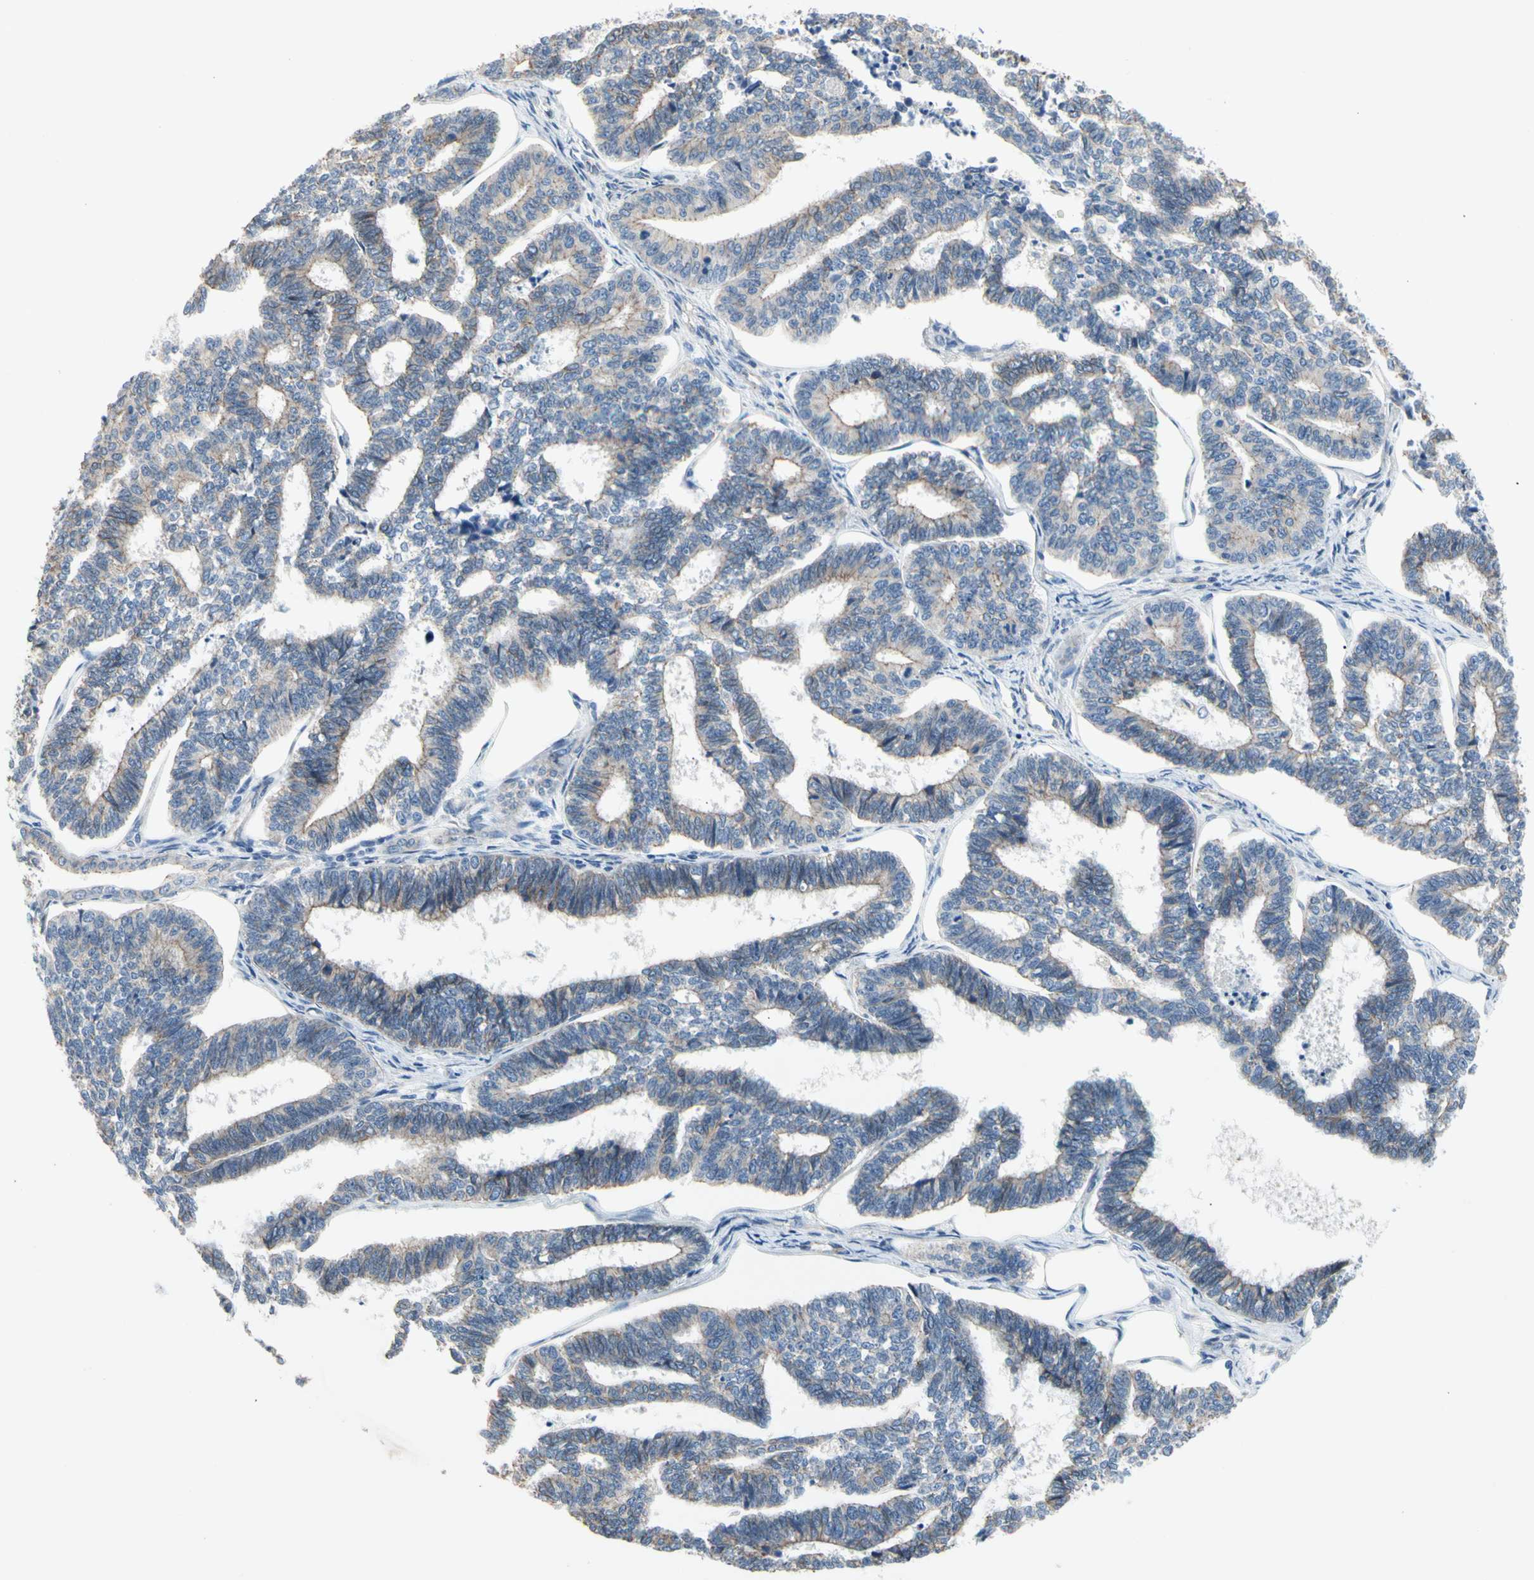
{"staining": {"intensity": "weak", "quantity": "25%-75%", "location": "cytoplasmic/membranous"}, "tissue": "endometrial cancer", "cell_type": "Tumor cells", "image_type": "cancer", "snomed": [{"axis": "morphology", "description": "Adenocarcinoma, NOS"}, {"axis": "topography", "description": "Endometrium"}], "caption": "IHC of endometrial cancer (adenocarcinoma) exhibits low levels of weak cytoplasmic/membranous positivity in approximately 25%-75% of tumor cells.", "gene": "LGR6", "patient": {"sex": "female", "age": 70}}